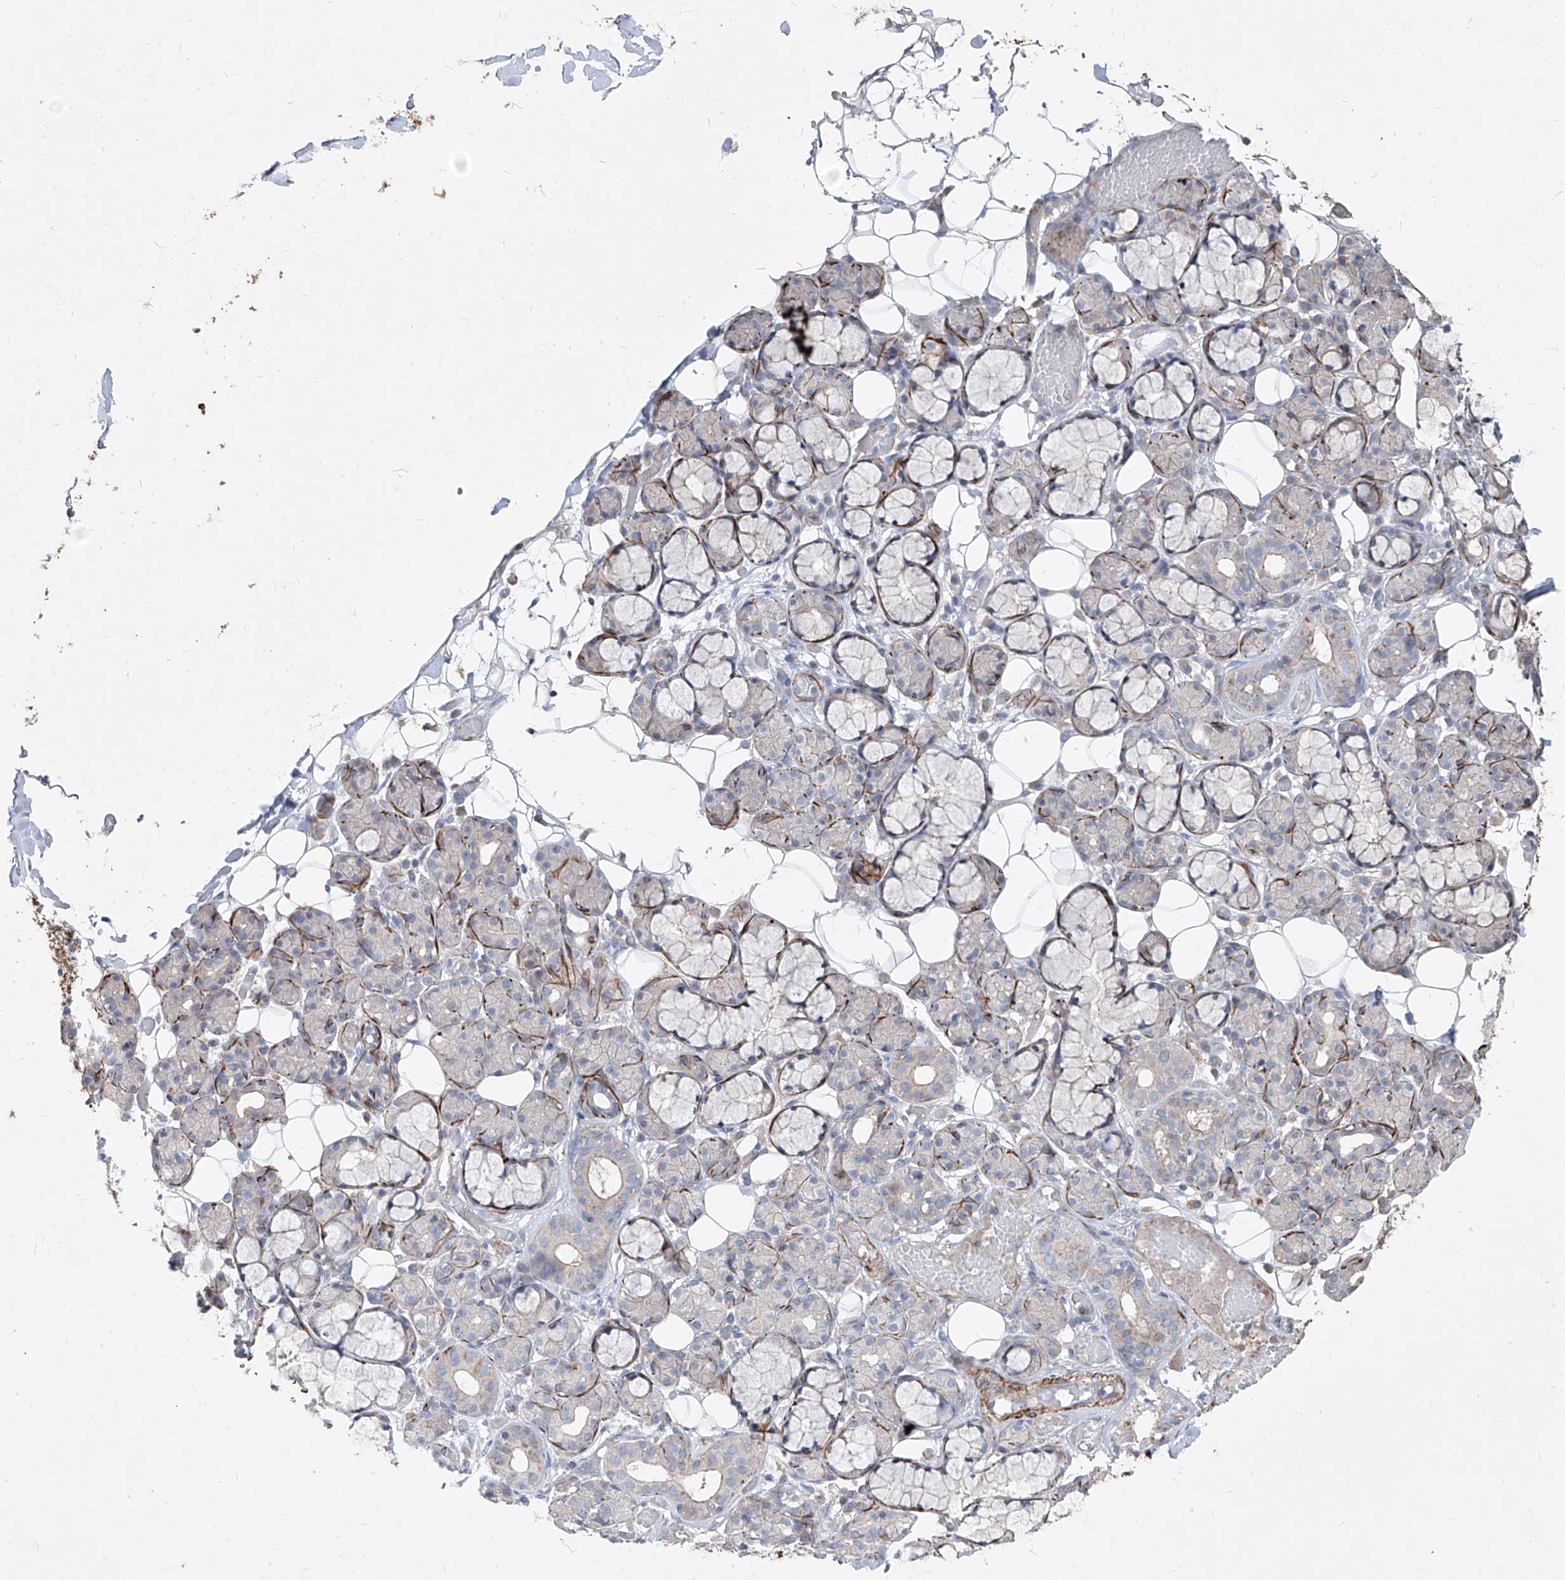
{"staining": {"intensity": "negative", "quantity": "none", "location": "none"}, "tissue": "salivary gland", "cell_type": "Glandular cells", "image_type": "normal", "snomed": [{"axis": "morphology", "description": "Normal tissue, NOS"}, {"axis": "topography", "description": "Salivary gland"}], "caption": "Normal salivary gland was stained to show a protein in brown. There is no significant staining in glandular cells. Nuclei are stained in blue.", "gene": "UFD1", "patient": {"sex": "male", "age": 63}}